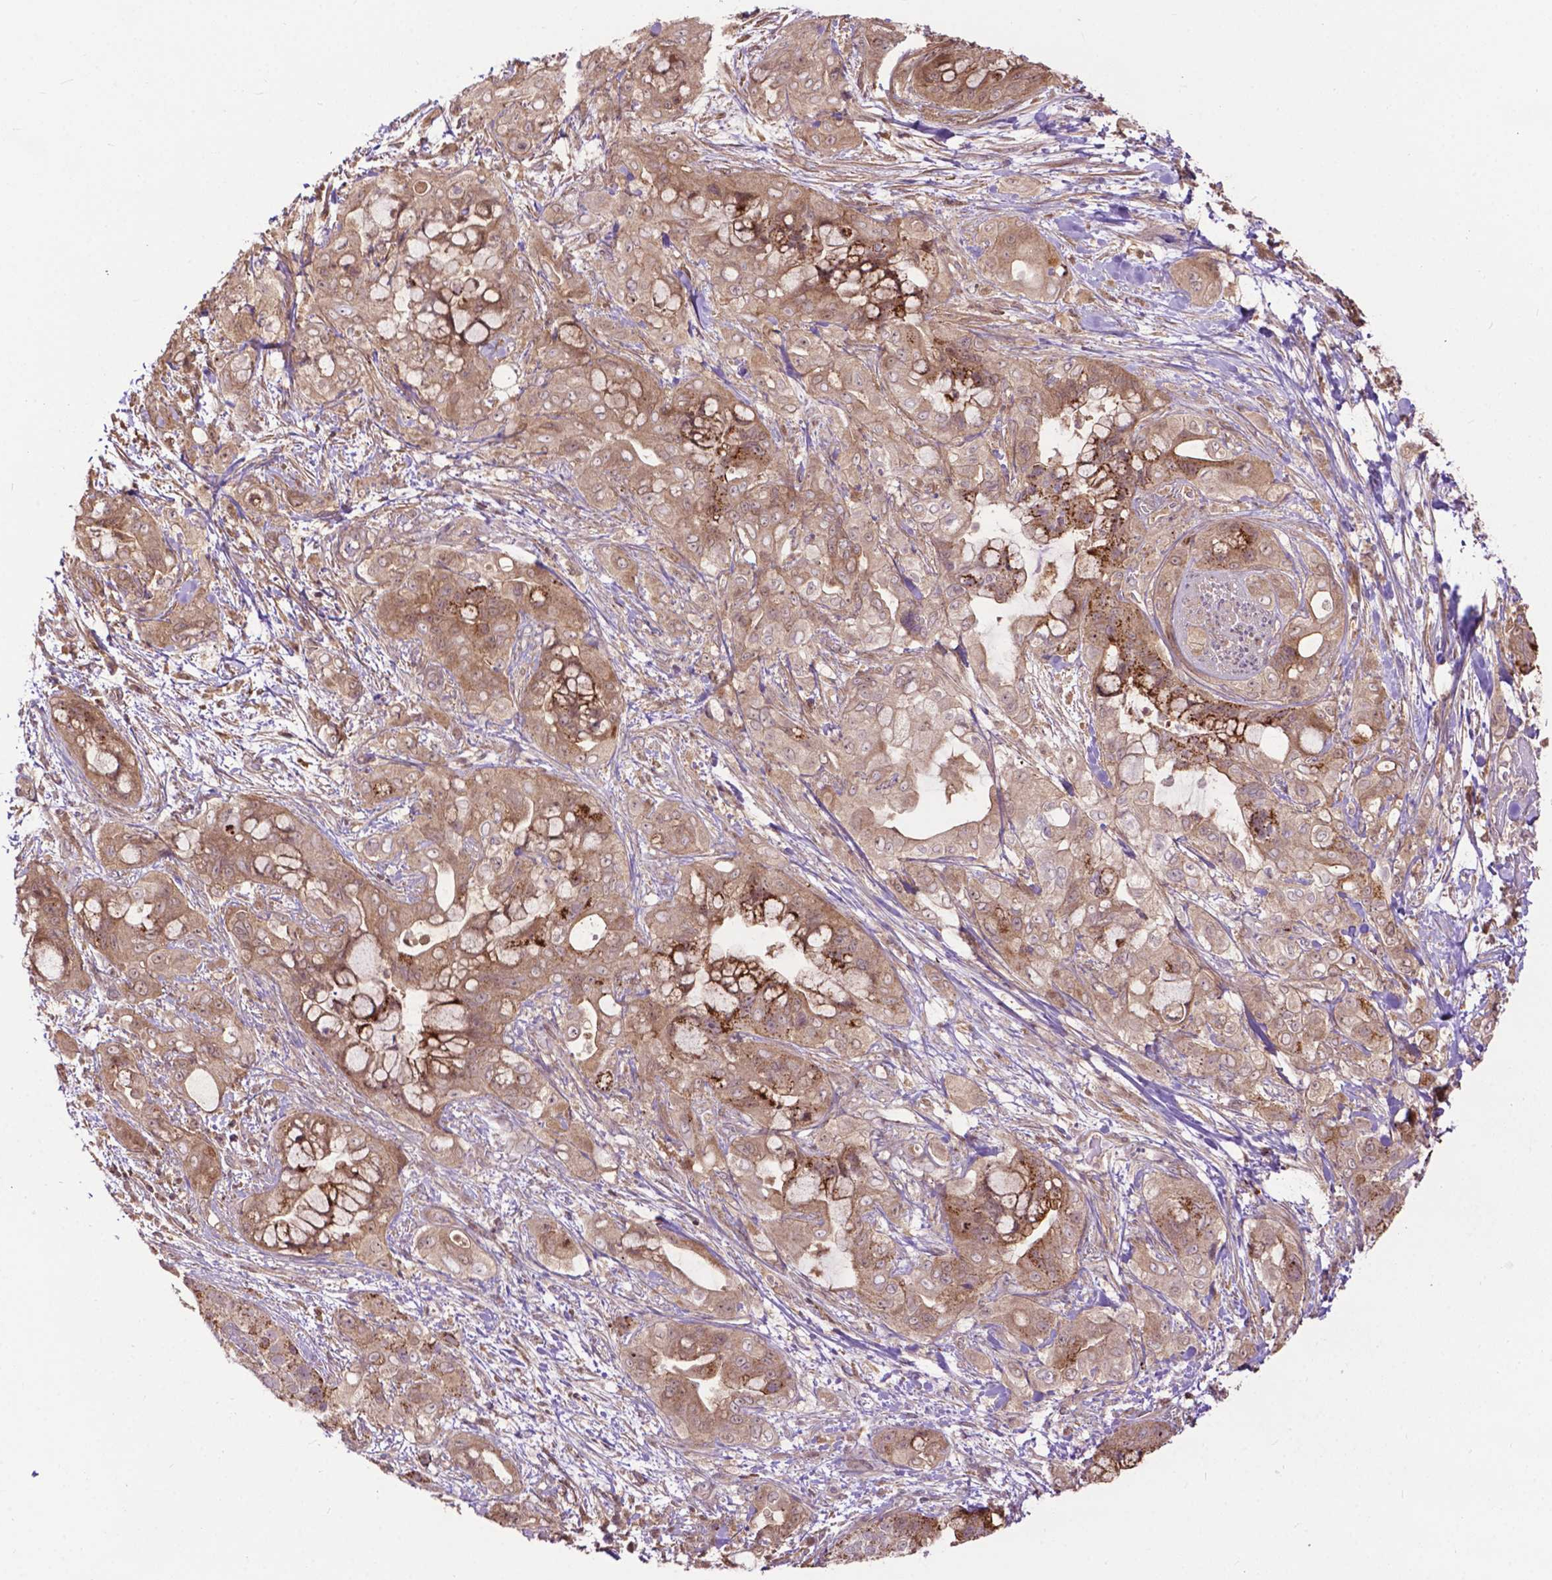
{"staining": {"intensity": "moderate", "quantity": ">75%", "location": "cytoplasmic/membranous"}, "tissue": "pancreatic cancer", "cell_type": "Tumor cells", "image_type": "cancer", "snomed": [{"axis": "morphology", "description": "Adenocarcinoma, NOS"}, {"axis": "topography", "description": "Pancreas"}], "caption": "There is medium levels of moderate cytoplasmic/membranous staining in tumor cells of pancreatic adenocarcinoma, as demonstrated by immunohistochemical staining (brown color).", "gene": "CHMP4A", "patient": {"sex": "male", "age": 71}}